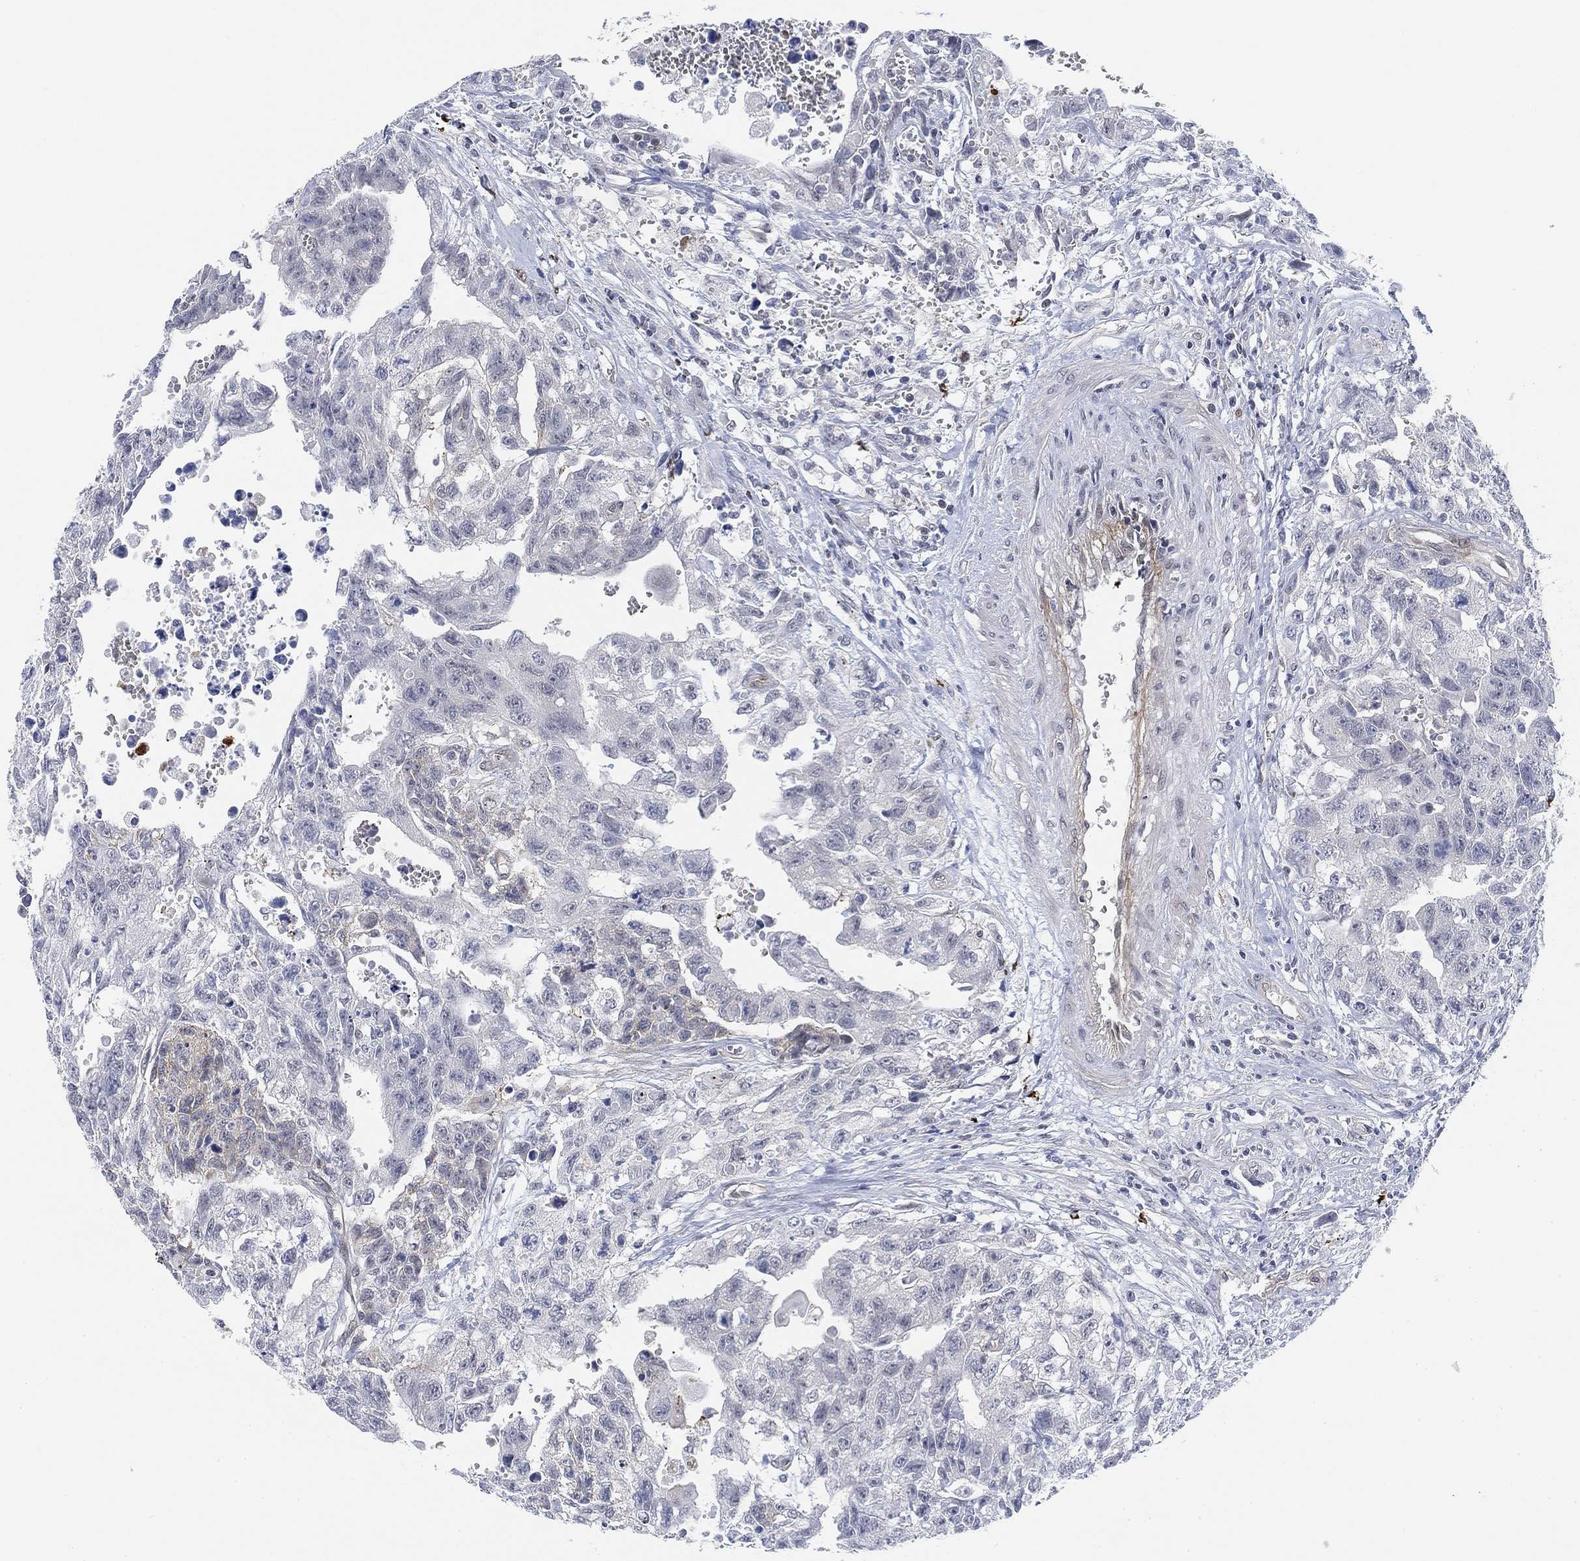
{"staining": {"intensity": "negative", "quantity": "none", "location": "none"}, "tissue": "testis cancer", "cell_type": "Tumor cells", "image_type": "cancer", "snomed": [{"axis": "morphology", "description": "Carcinoma, Embryonal, NOS"}, {"axis": "topography", "description": "Testis"}], "caption": "Immunohistochemistry histopathology image of neoplastic tissue: human embryonal carcinoma (testis) stained with DAB (3,3'-diaminobenzidine) shows no significant protein staining in tumor cells.", "gene": "PAX6", "patient": {"sex": "male", "age": 24}}